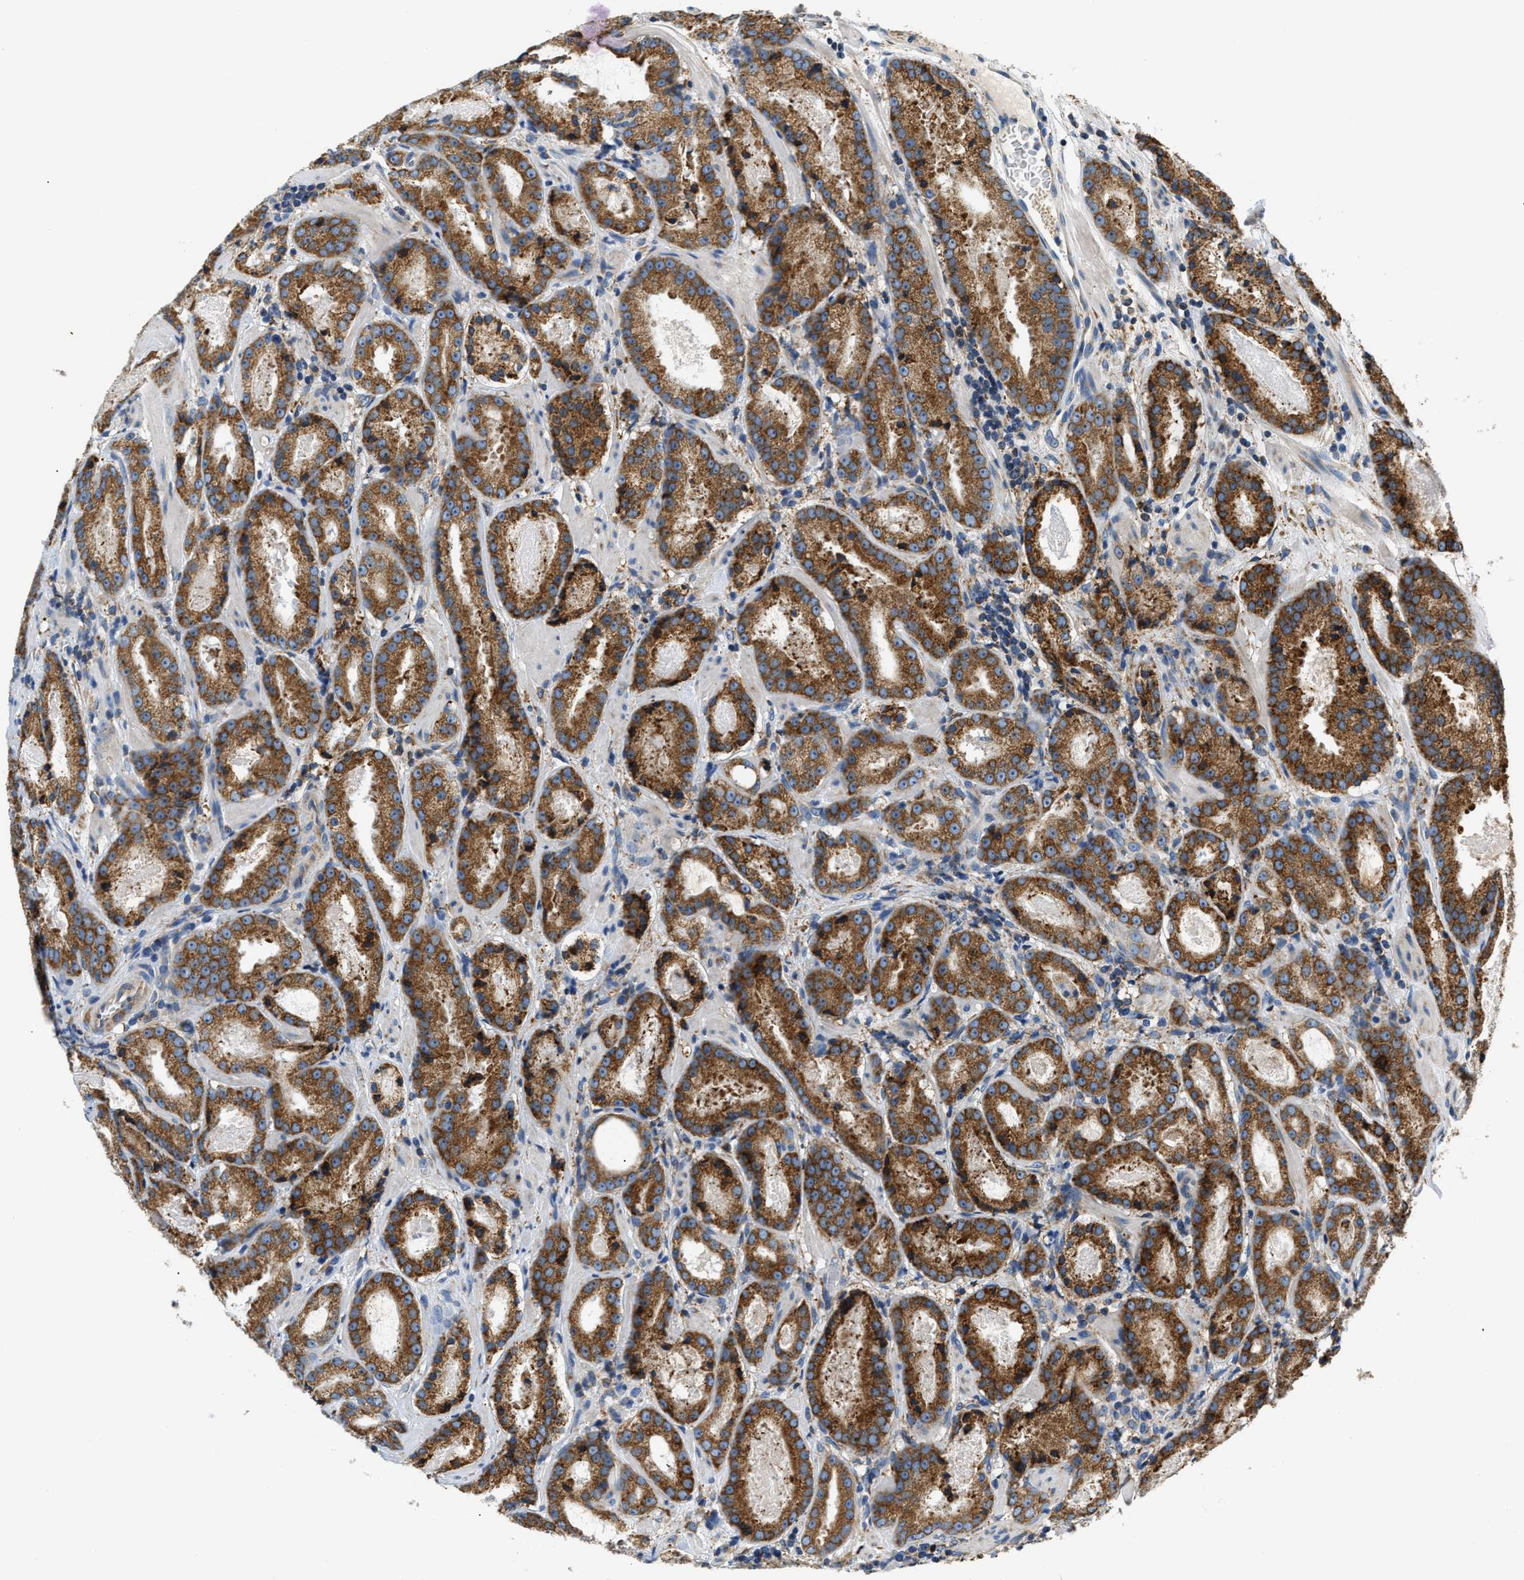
{"staining": {"intensity": "strong", "quantity": ">75%", "location": "cytoplasmic/membranous"}, "tissue": "prostate cancer", "cell_type": "Tumor cells", "image_type": "cancer", "snomed": [{"axis": "morphology", "description": "Adenocarcinoma, Low grade"}, {"axis": "topography", "description": "Prostate"}], "caption": "This is an image of immunohistochemistry staining of adenocarcinoma (low-grade) (prostate), which shows strong staining in the cytoplasmic/membranous of tumor cells.", "gene": "HDHD3", "patient": {"sex": "male", "age": 69}}